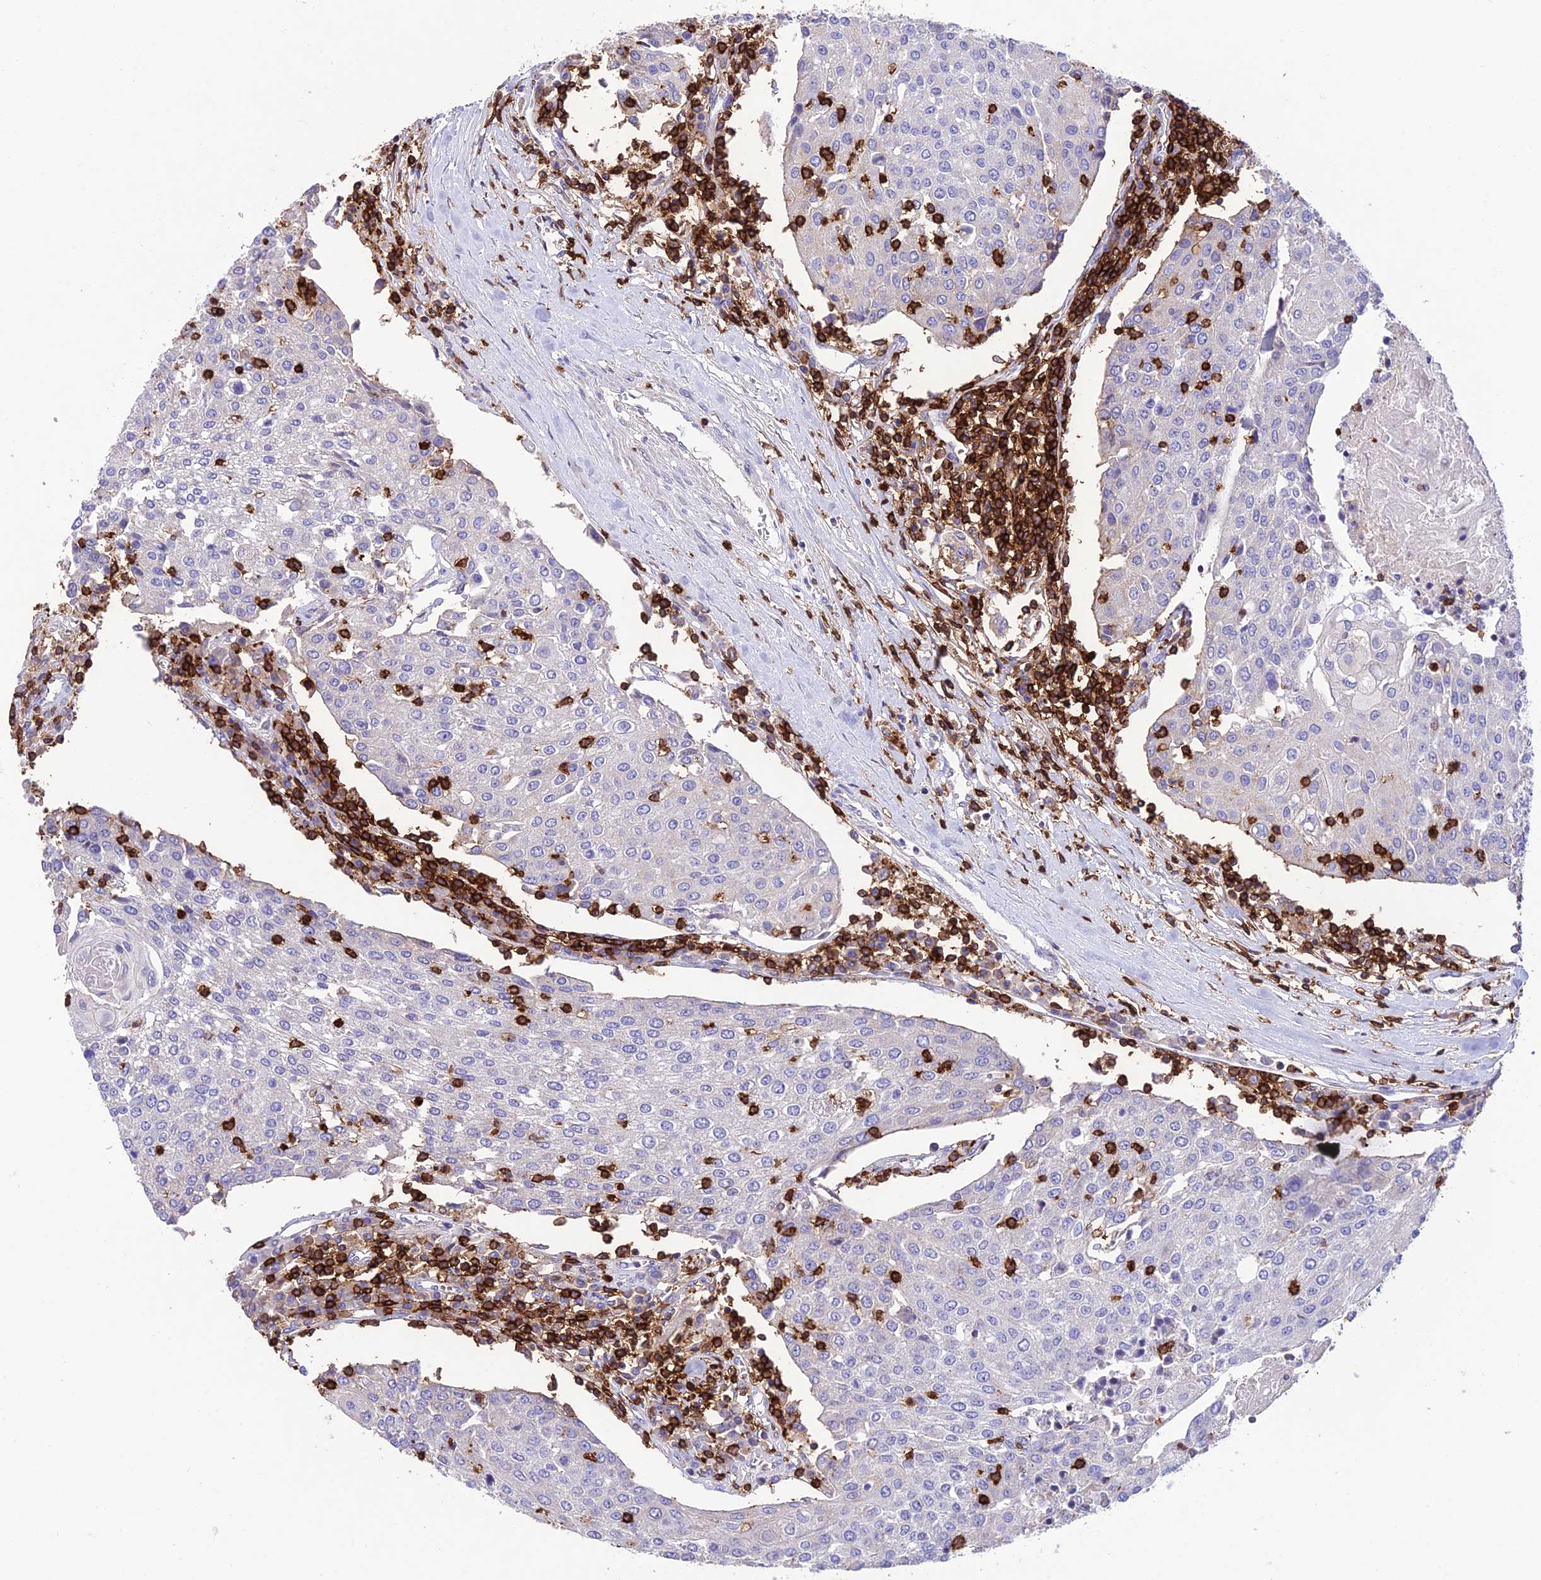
{"staining": {"intensity": "negative", "quantity": "none", "location": "none"}, "tissue": "urothelial cancer", "cell_type": "Tumor cells", "image_type": "cancer", "snomed": [{"axis": "morphology", "description": "Urothelial carcinoma, High grade"}, {"axis": "topography", "description": "Urinary bladder"}], "caption": "The IHC image has no significant positivity in tumor cells of urothelial cancer tissue. (DAB immunohistochemistry (IHC) with hematoxylin counter stain).", "gene": "PTPRCAP", "patient": {"sex": "female", "age": 85}}